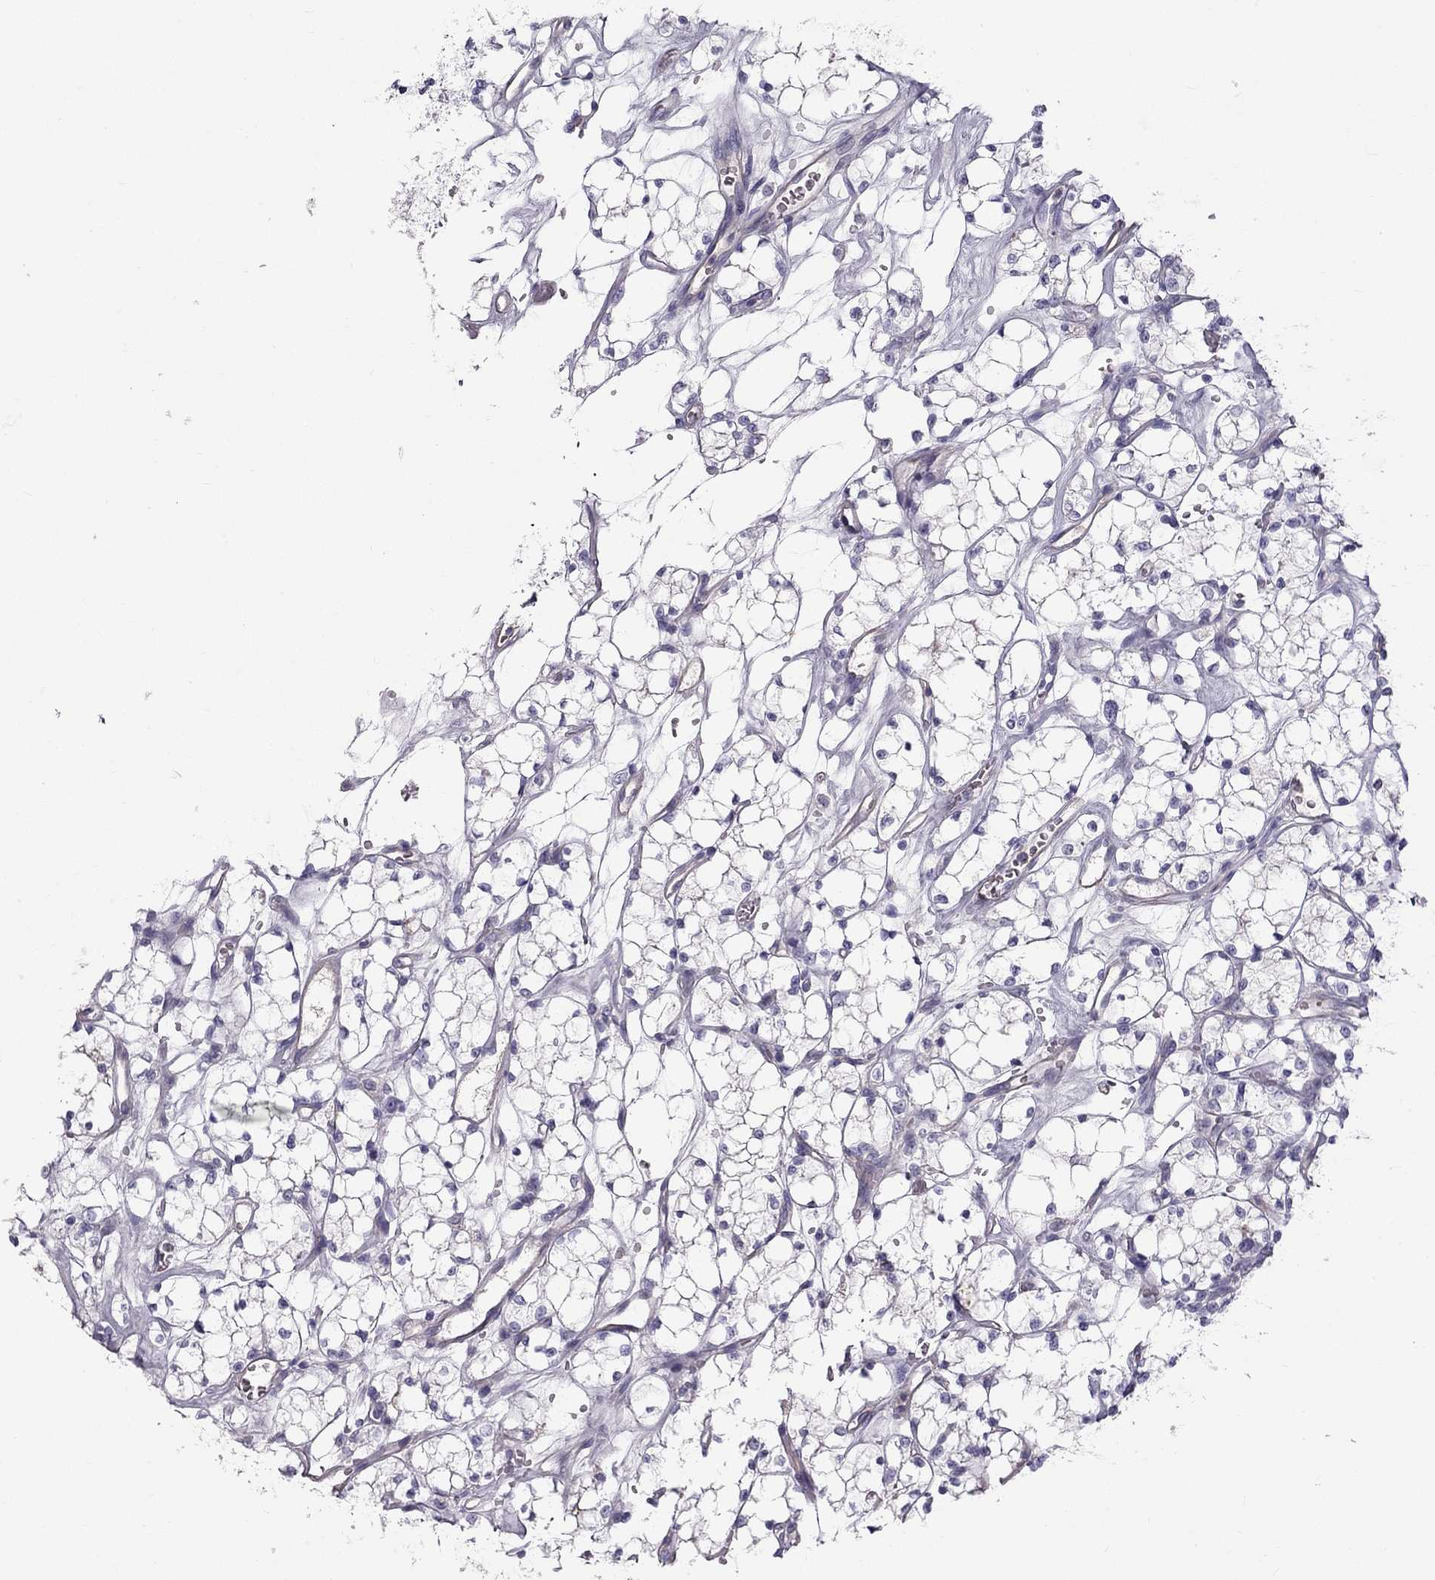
{"staining": {"intensity": "negative", "quantity": "none", "location": "none"}, "tissue": "renal cancer", "cell_type": "Tumor cells", "image_type": "cancer", "snomed": [{"axis": "morphology", "description": "Adenocarcinoma, NOS"}, {"axis": "topography", "description": "Kidney"}], "caption": "Immunohistochemical staining of renal adenocarcinoma demonstrates no significant staining in tumor cells.", "gene": "STOML3", "patient": {"sex": "female", "age": 69}}